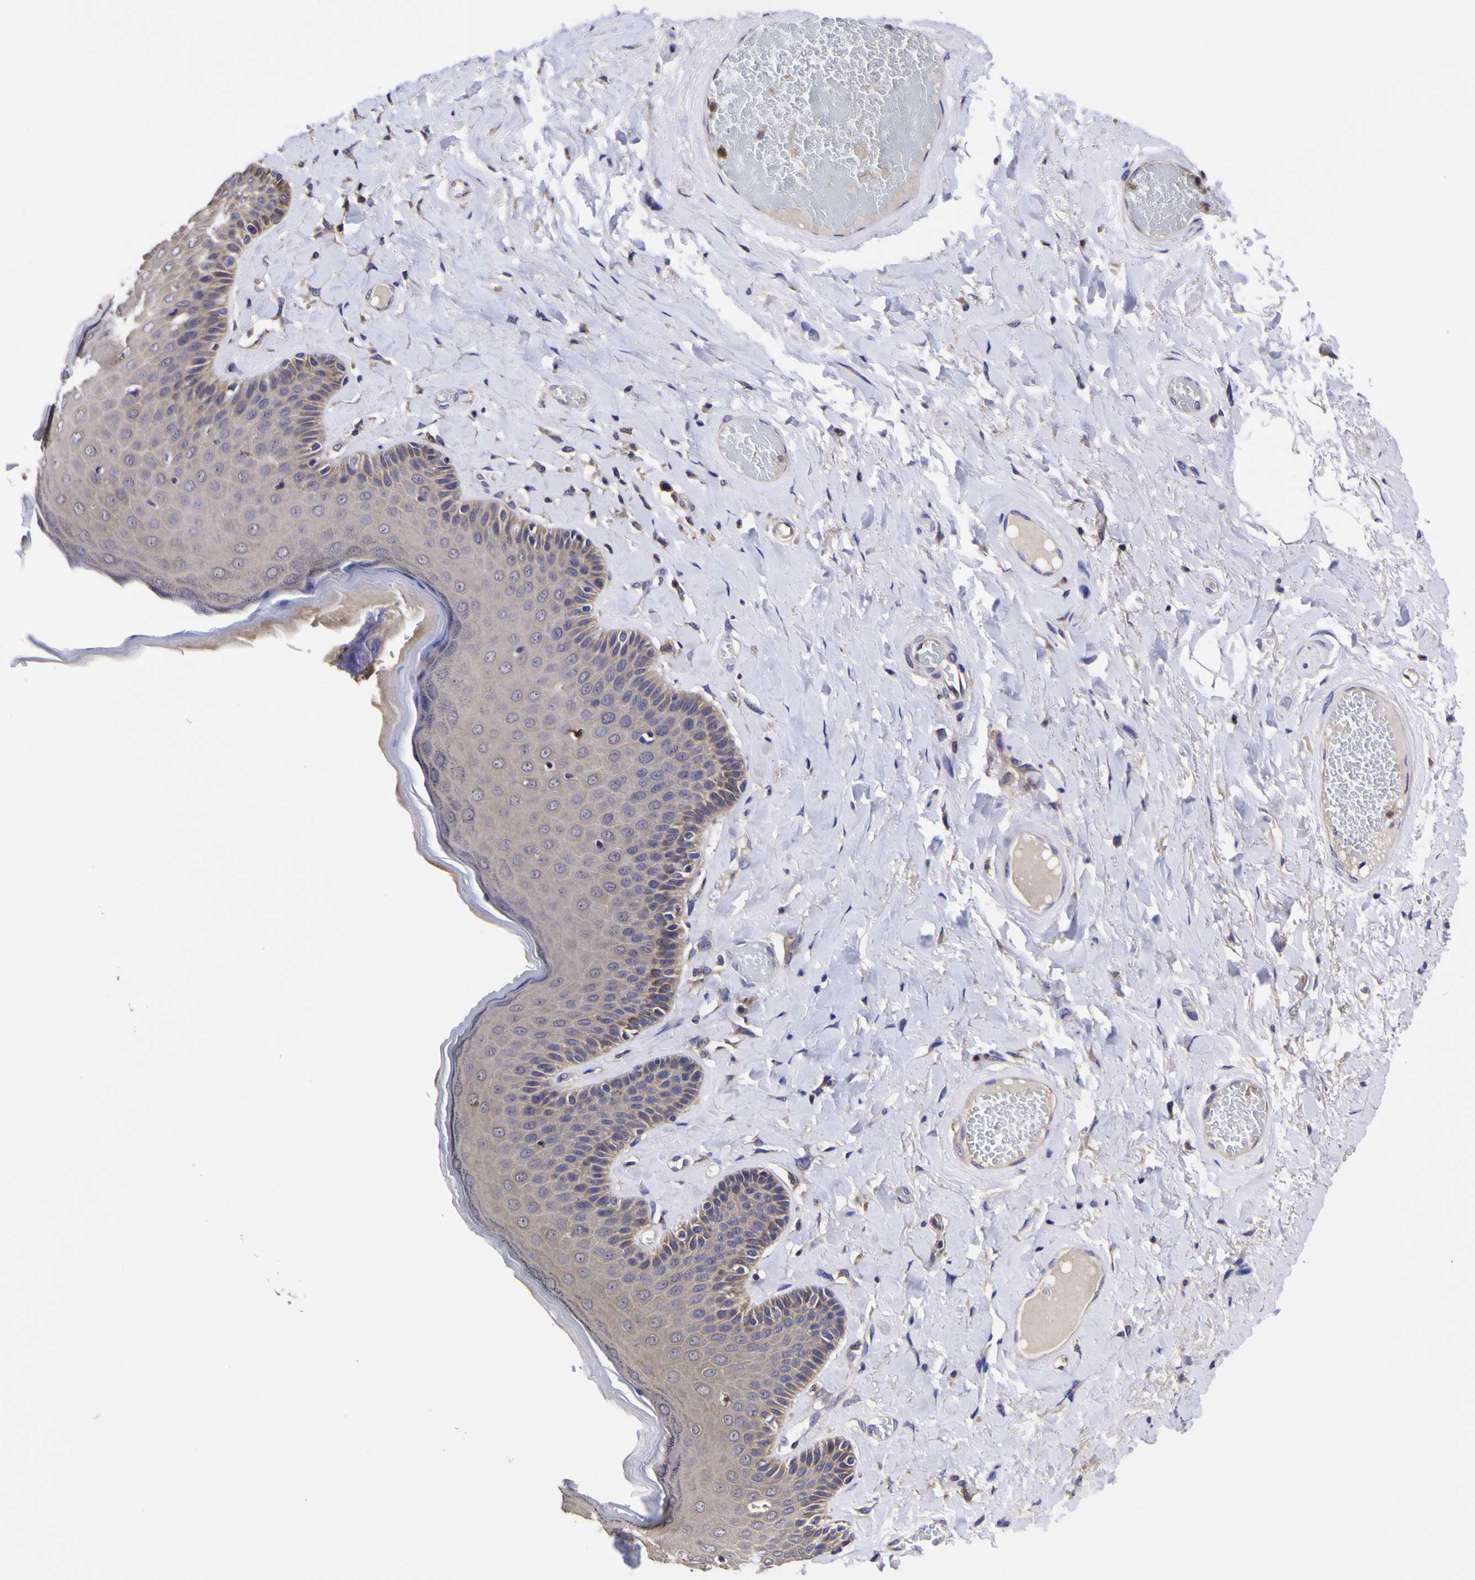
{"staining": {"intensity": "weak", "quantity": ">75%", "location": "cytoplasmic/membranous"}, "tissue": "skin", "cell_type": "Epidermal cells", "image_type": "normal", "snomed": [{"axis": "morphology", "description": "Normal tissue, NOS"}, {"axis": "topography", "description": "Anal"}], "caption": "IHC (DAB (3,3'-diaminobenzidine)) staining of unremarkable human skin demonstrates weak cytoplasmic/membranous protein expression in about >75% of epidermal cells.", "gene": "MAPK14", "patient": {"sex": "male", "age": 69}}